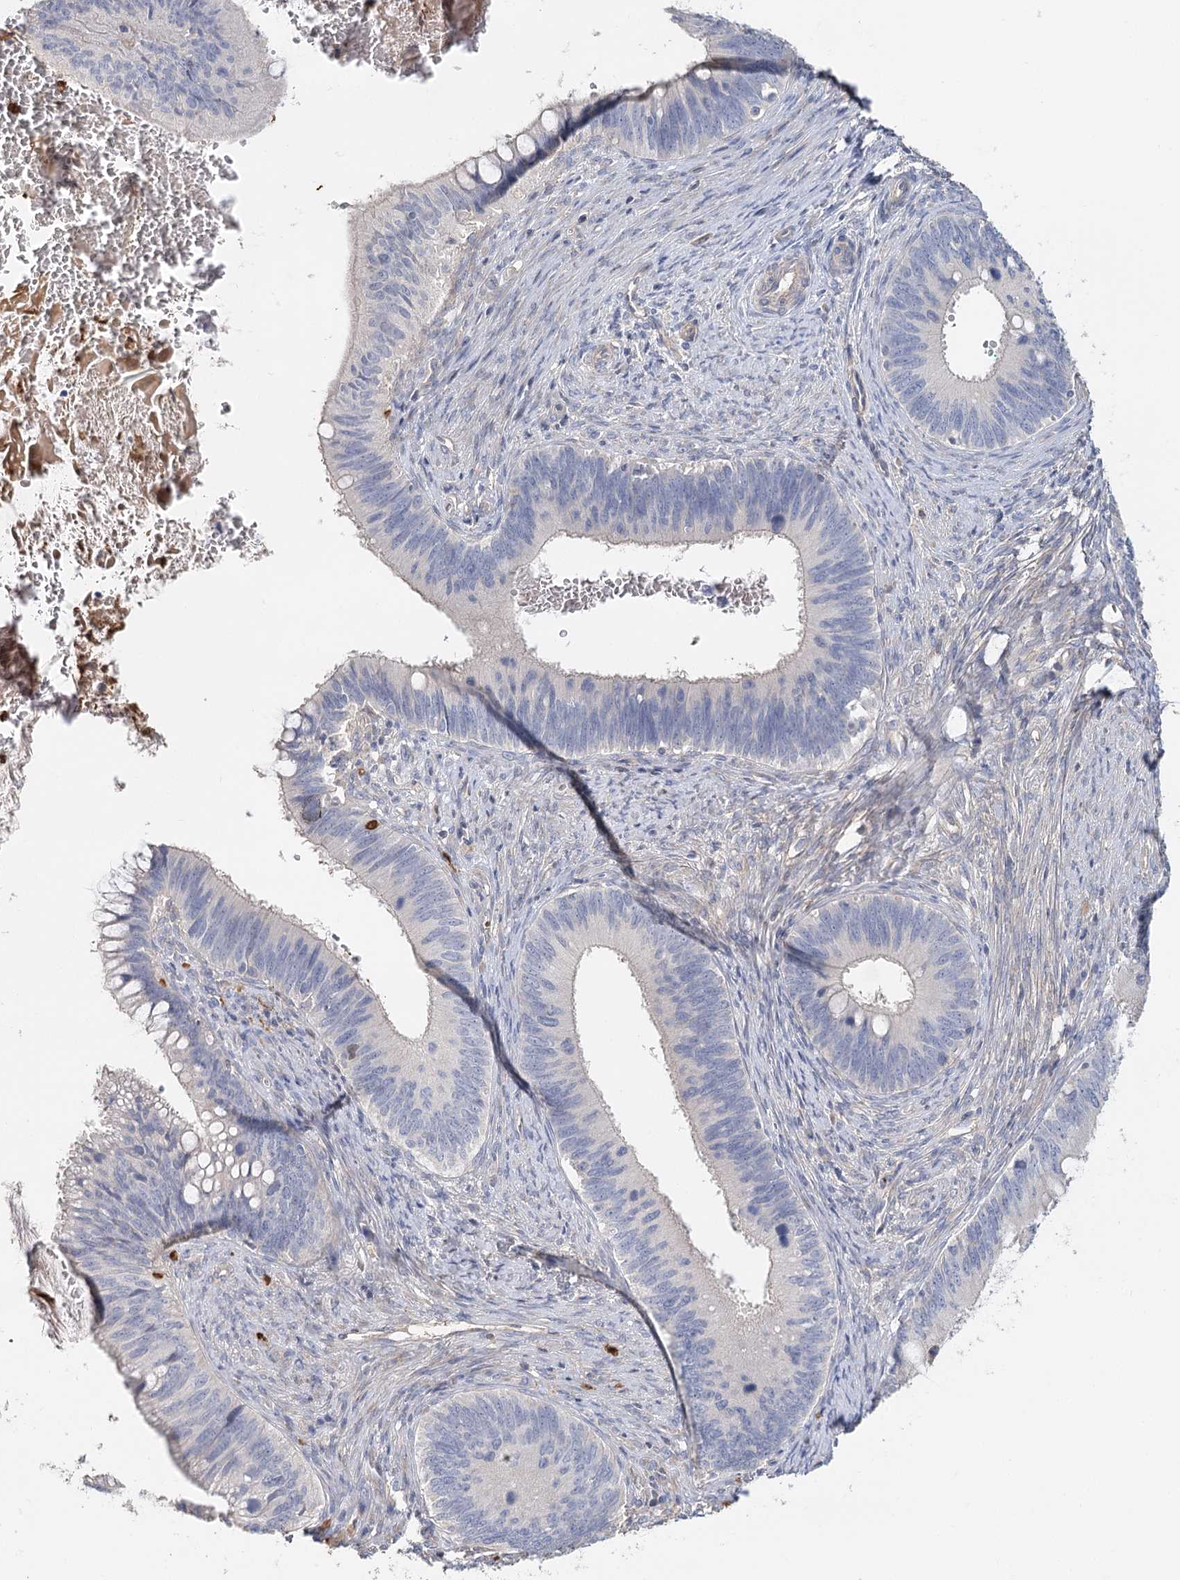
{"staining": {"intensity": "negative", "quantity": "none", "location": "none"}, "tissue": "cervical cancer", "cell_type": "Tumor cells", "image_type": "cancer", "snomed": [{"axis": "morphology", "description": "Adenocarcinoma, NOS"}, {"axis": "topography", "description": "Cervix"}], "caption": "A histopathology image of human cervical cancer (adenocarcinoma) is negative for staining in tumor cells. (DAB (3,3'-diaminobenzidine) immunohistochemistry (IHC) visualized using brightfield microscopy, high magnification).", "gene": "EPB41L5", "patient": {"sex": "female", "age": 42}}